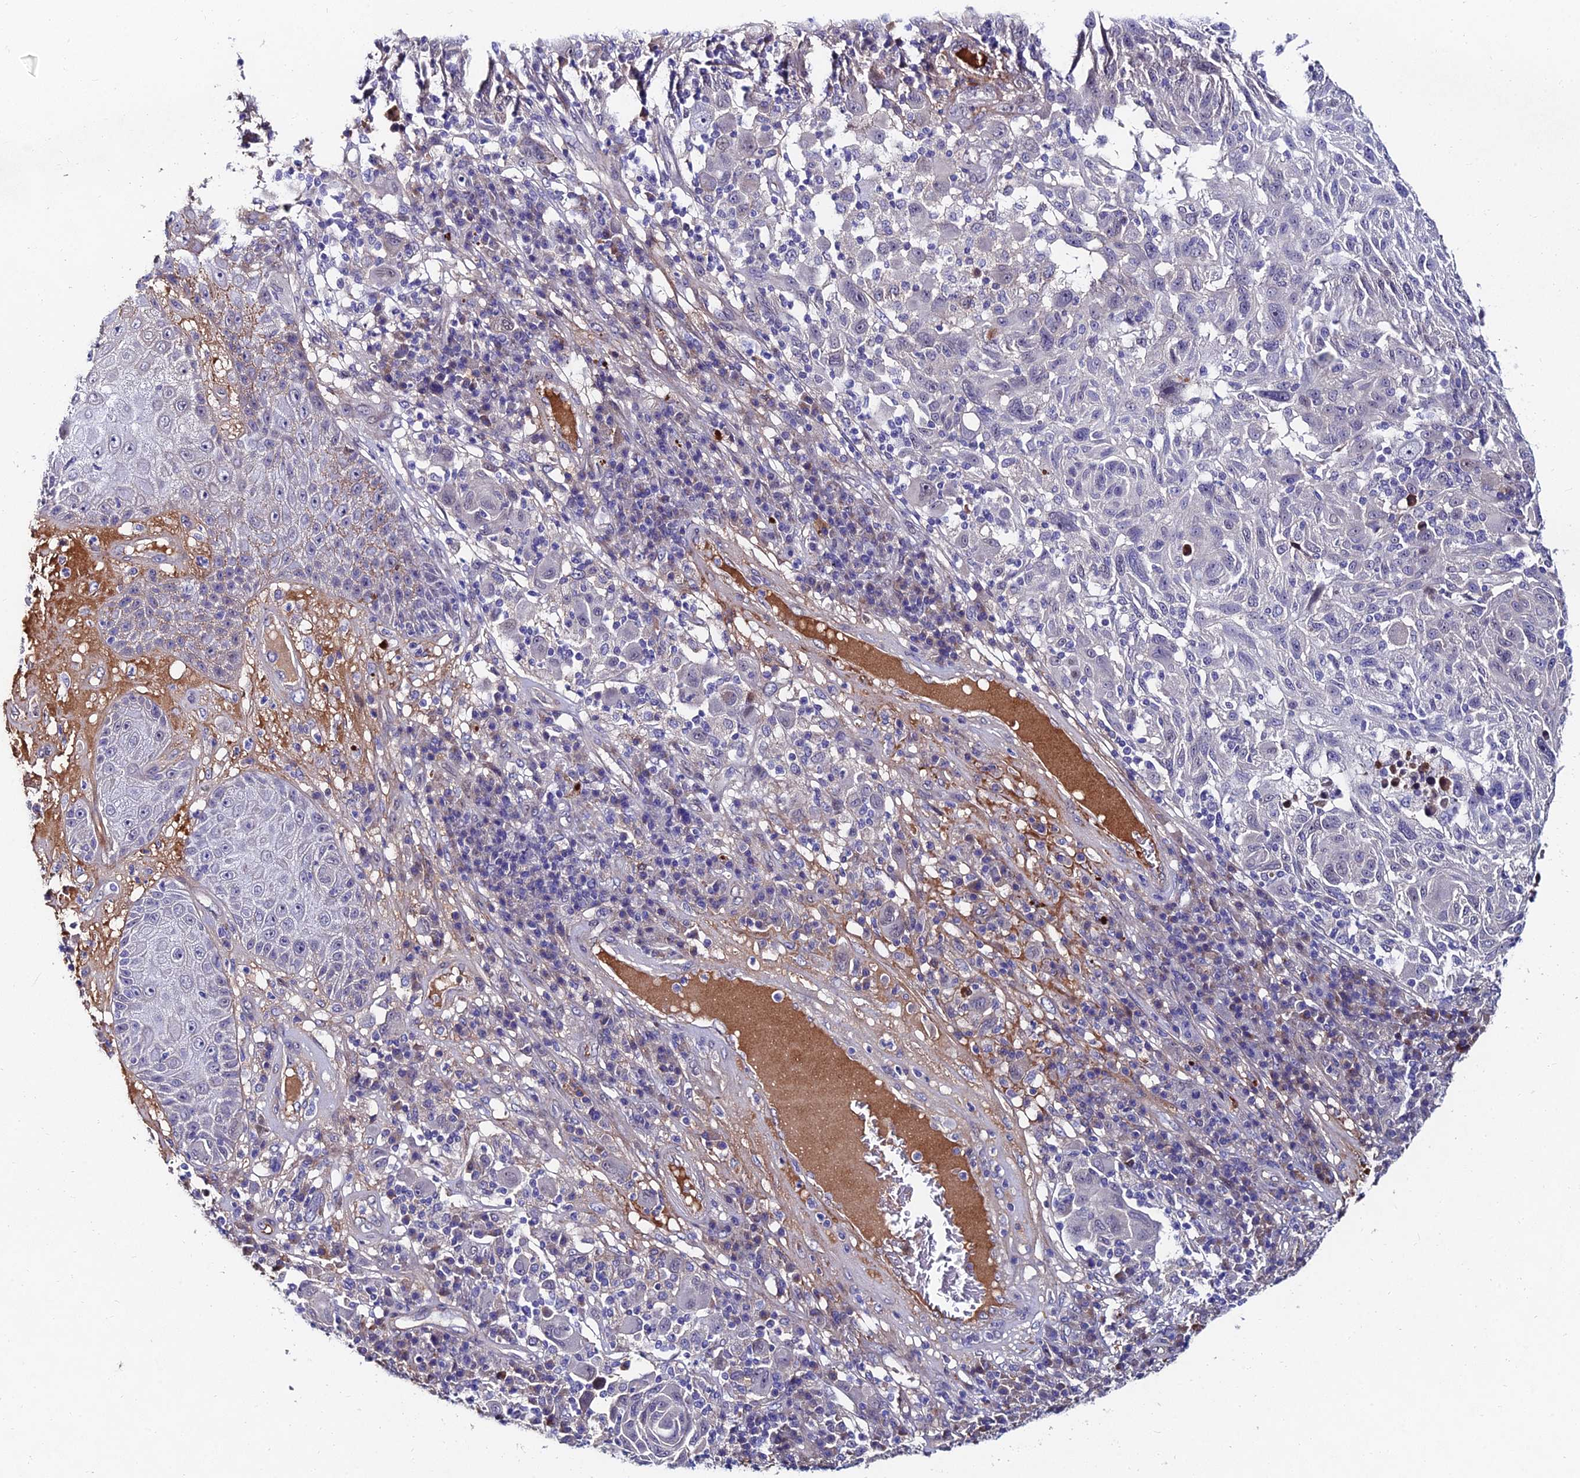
{"staining": {"intensity": "negative", "quantity": "none", "location": "none"}, "tissue": "melanoma", "cell_type": "Tumor cells", "image_type": "cancer", "snomed": [{"axis": "morphology", "description": "Malignant melanoma, NOS"}, {"axis": "topography", "description": "Skin"}], "caption": "Immunohistochemical staining of melanoma reveals no significant expression in tumor cells. (DAB (3,3'-diaminobenzidine) immunohistochemistry (IHC) with hematoxylin counter stain).", "gene": "TRIM24", "patient": {"sex": "male", "age": 53}}